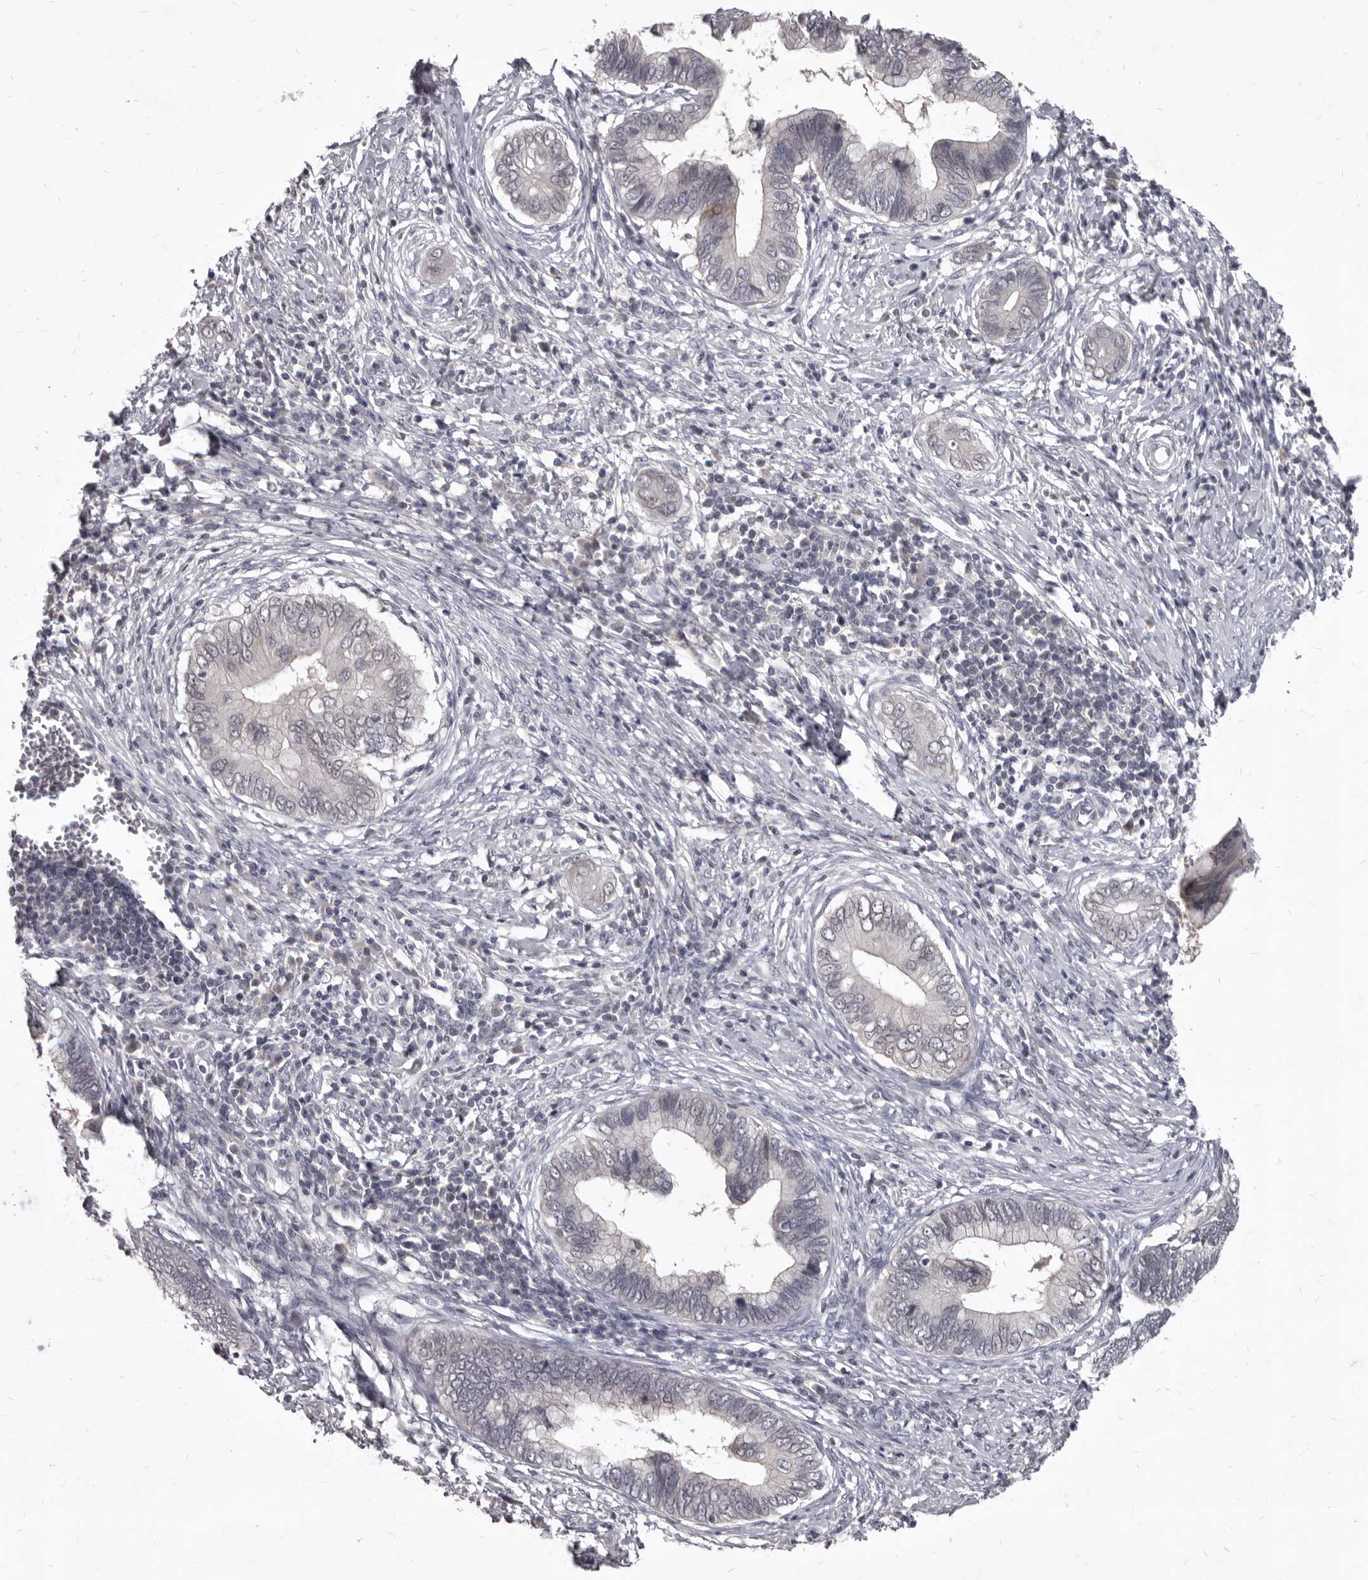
{"staining": {"intensity": "negative", "quantity": "none", "location": "none"}, "tissue": "cervical cancer", "cell_type": "Tumor cells", "image_type": "cancer", "snomed": [{"axis": "morphology", "description": "Adenocarcinoma, NOS"}, {"axis": "topography", "description": "Cervix"}], "caption": "DAB immunohistochemical staining of cervical adenocarcinoma displays no significant staining in tumor cells.", "gene": "SULT1E1", "patient": {"sex": "female", "age": 44}}